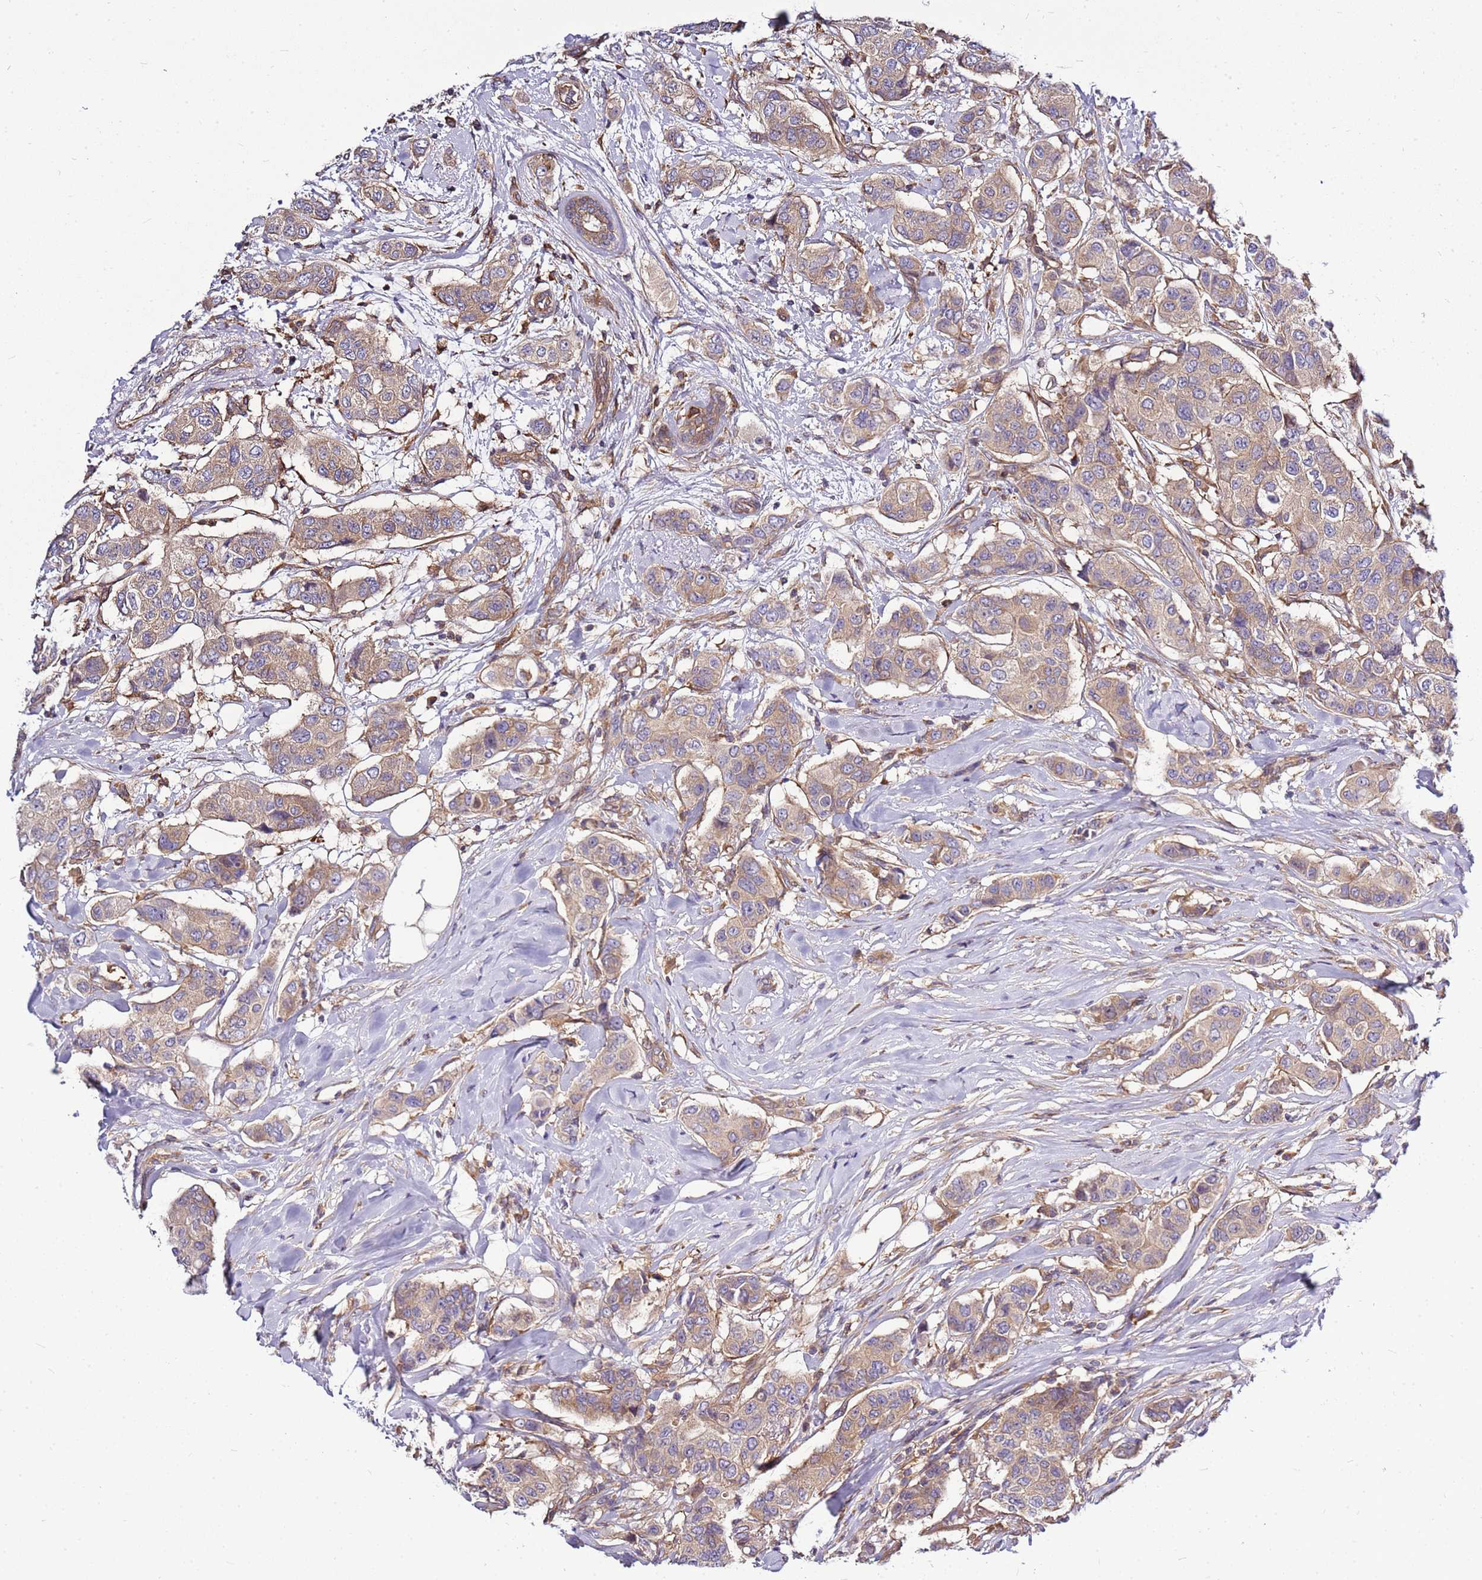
{"staining": {"intensity": "weak", "quantity": "25%-75%", "location": "cytoplasmic/membranous"}, "tissue": "breast cancer", "cell_type": "Tumor cells", "image_type": "cancer", "snomed": [{"axis": "morphology", "description": "Lobular carcinoma"}, {"axis": "topography", "description": "Breast"}], "caption": "This micrograph reveals immunohistochemistry (IHC) staining of human lobular carcinoma (breast), with low weak cytoplasmic/membranous expression in about 25%-75% of tumor cells.", "gene": "ATXN2L", "patient": {"sex": "female", "age": 51}}